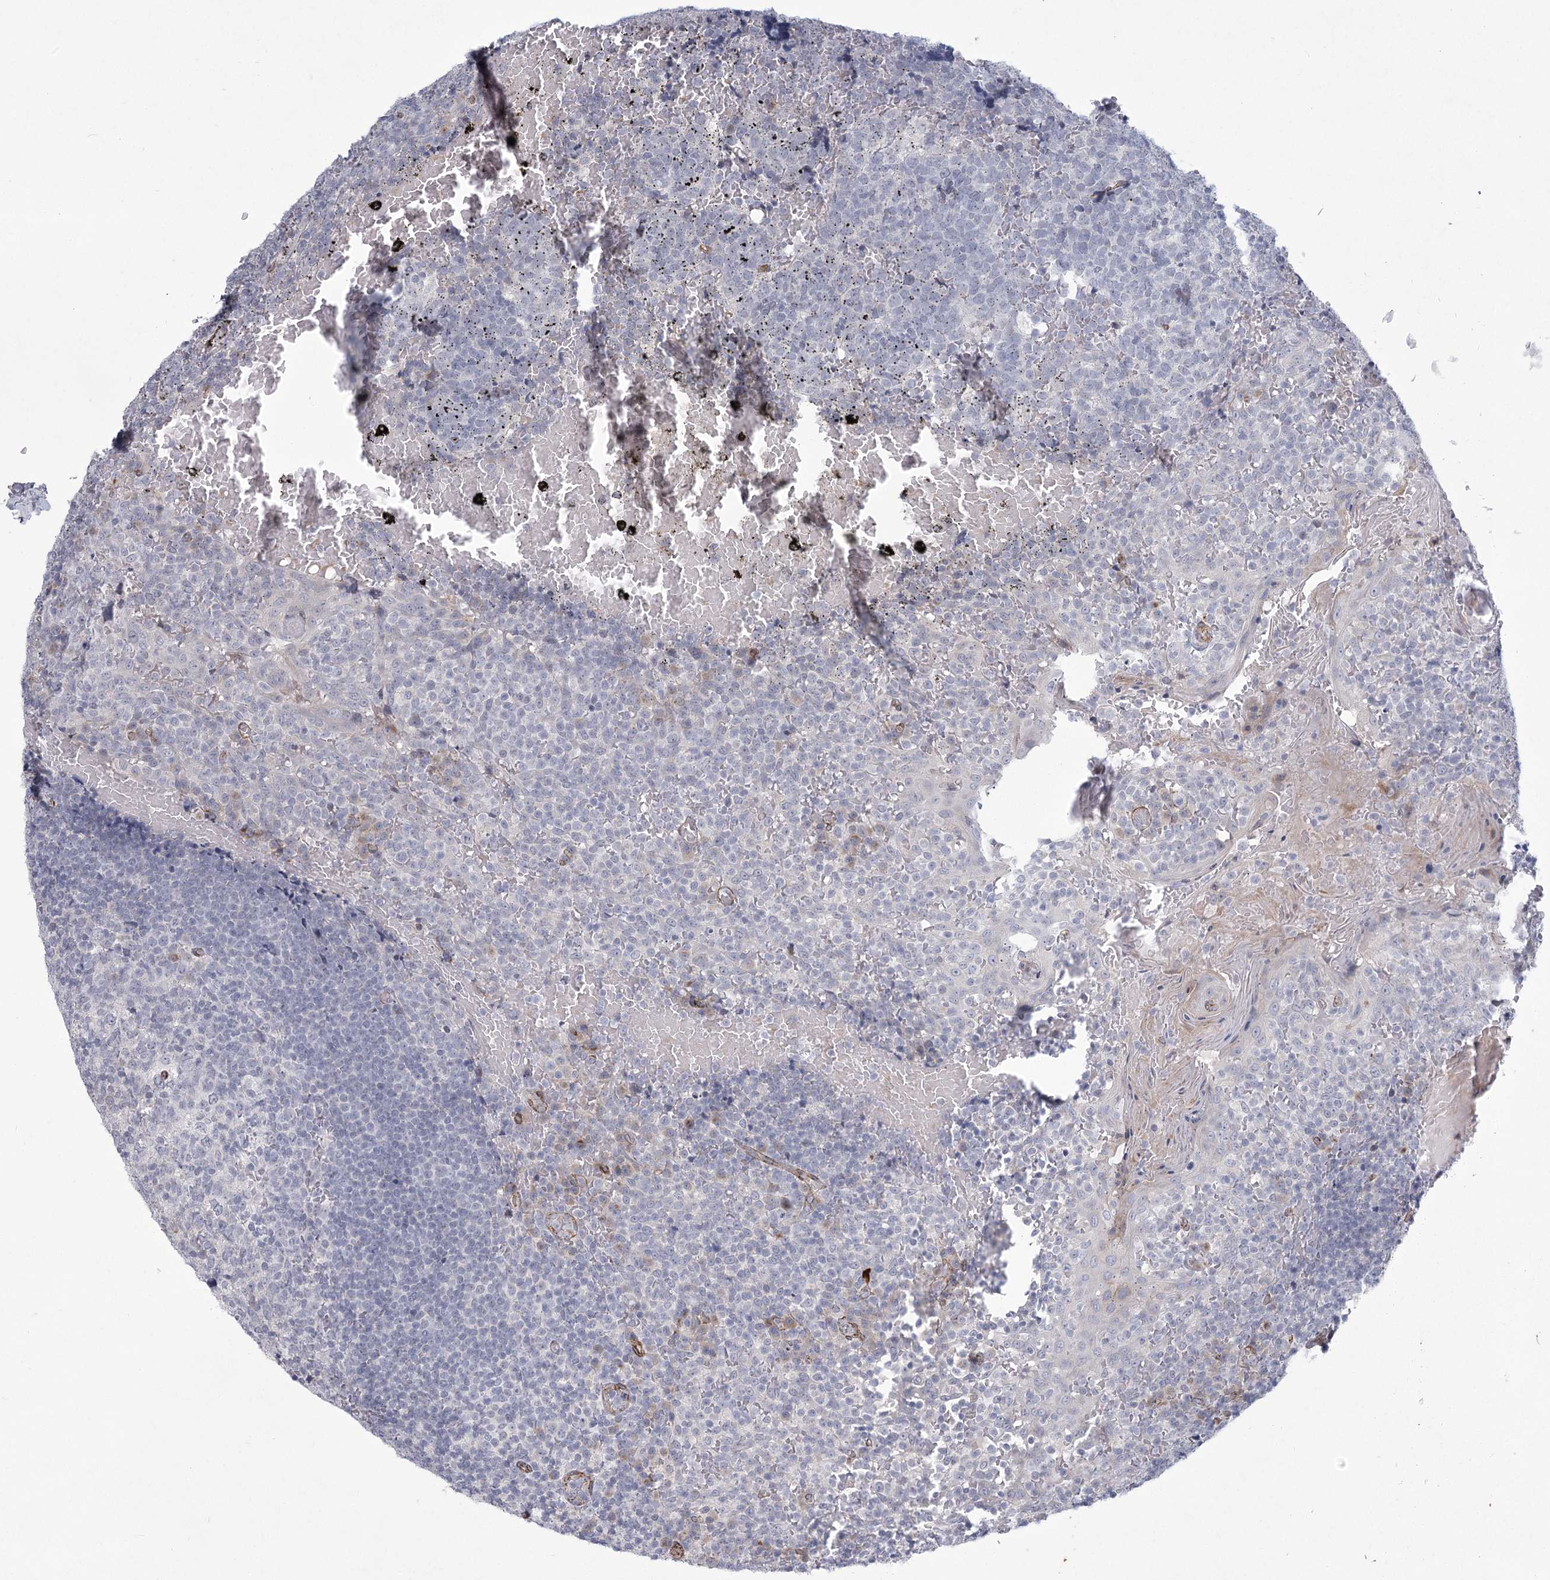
{"staining": {"intensity": "negative", "quantity": "none", "location": "none"}, "tissue": "tonsil", "cell_type": "Germinal center cells", "image_type": "normal", "snomed": [{"axis": "morphology", "description": "Normal tissue, NOS"}, {"axis": "topography", "description": "Tonsil"}], "caption": "This is a histopathology image of immunohistochemistry staining of benign tonsil, which shows no staining in germinal center cells.", "gene": "MEPE", "patient": {"sex": "female", "age": 19}}